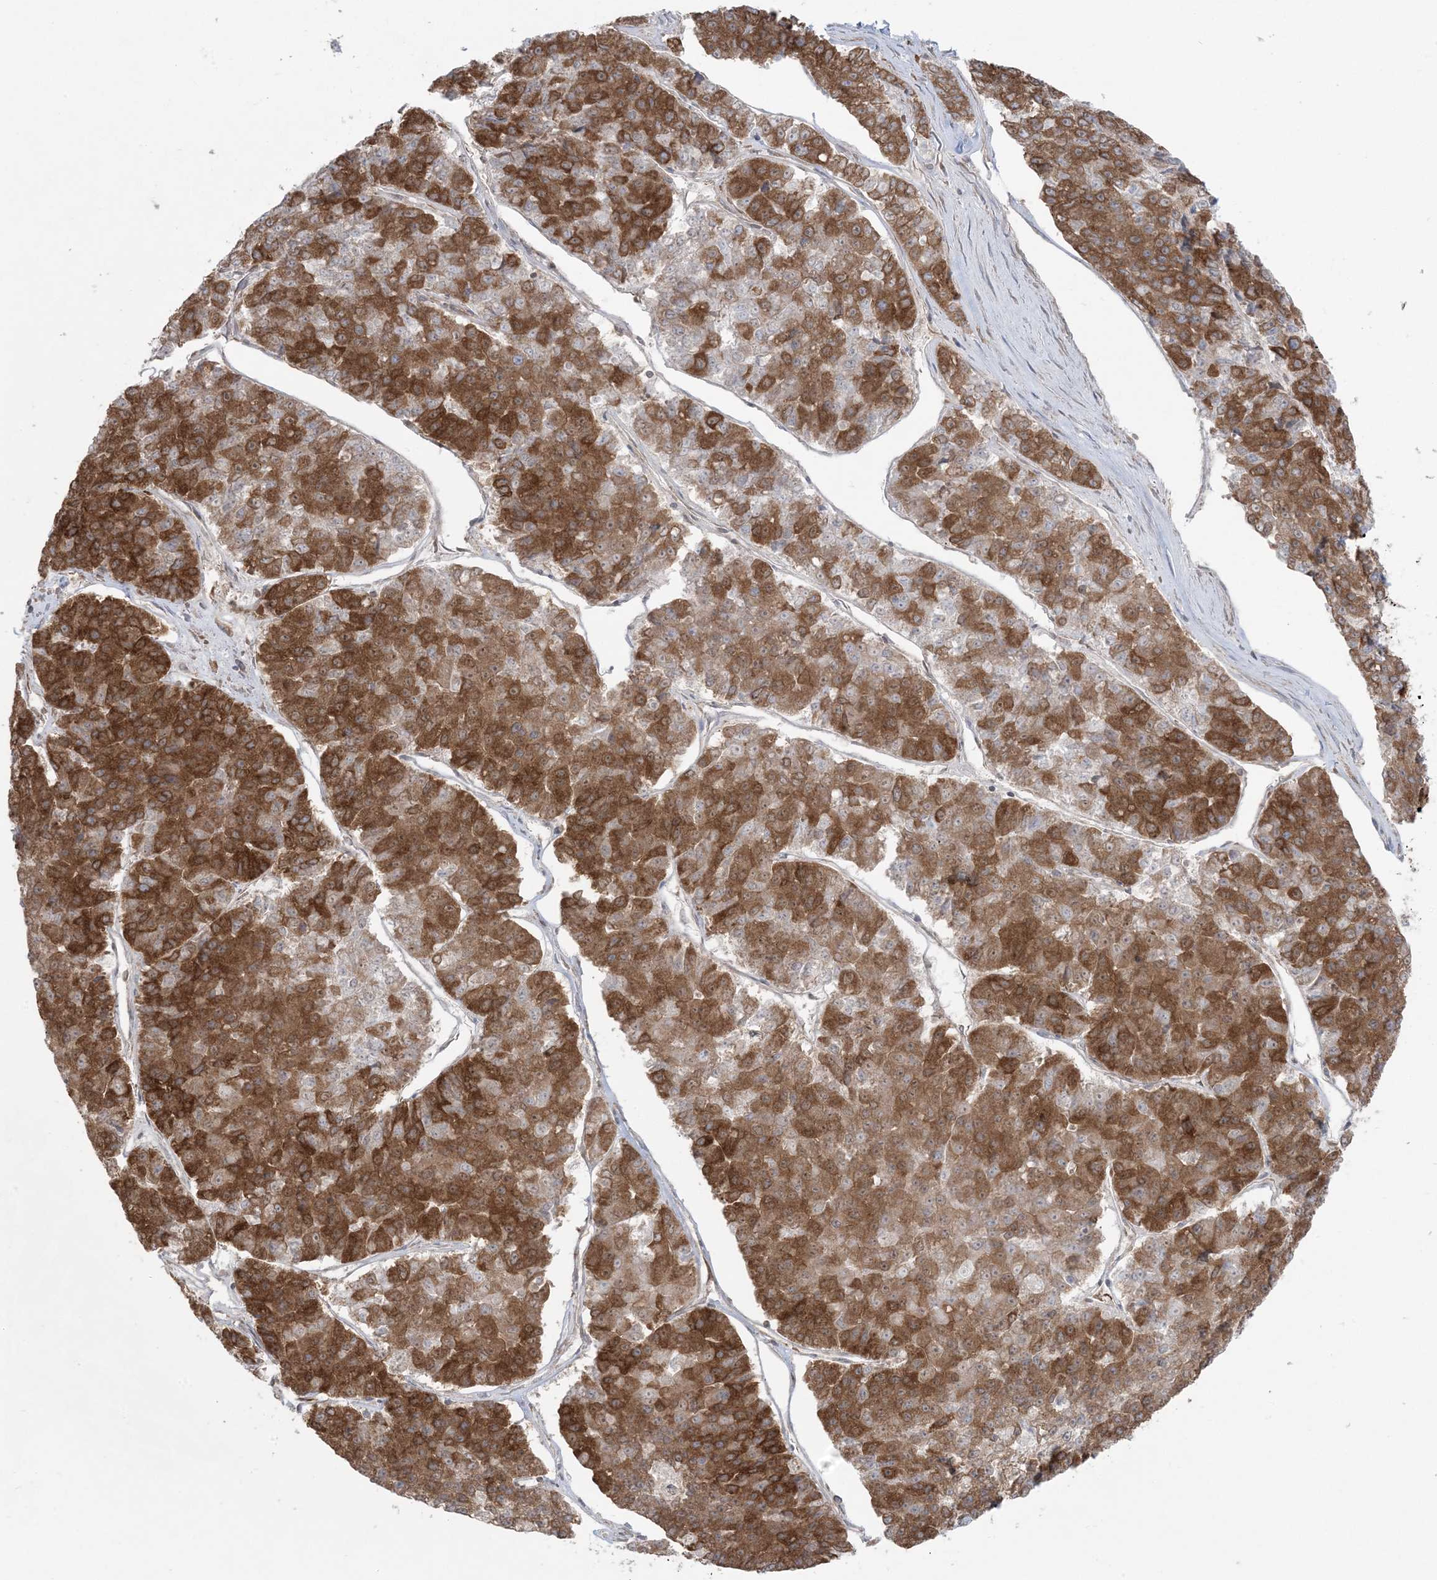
{"staining": {"intensity": "strong", "quantity": ">75%", "location": "cytoplasmic/membranous"}, "tissue": "pancreatic cancer", "cell_type": "Tumor cells", "image_type": "cancer", "snomed": [{"axis": "morphology", "description": "Adenocarcinoma, NOS"}, {"axis": "topography", "description": "Pancreas"}], "caption": "Human pancreatic cancer stained with a brown dye shows strong cytoplasmic/membranous positive expression in about >75% of tumor cells.", "gene": "UBXN4", "patient": {"sex": "male", "age": 50}}